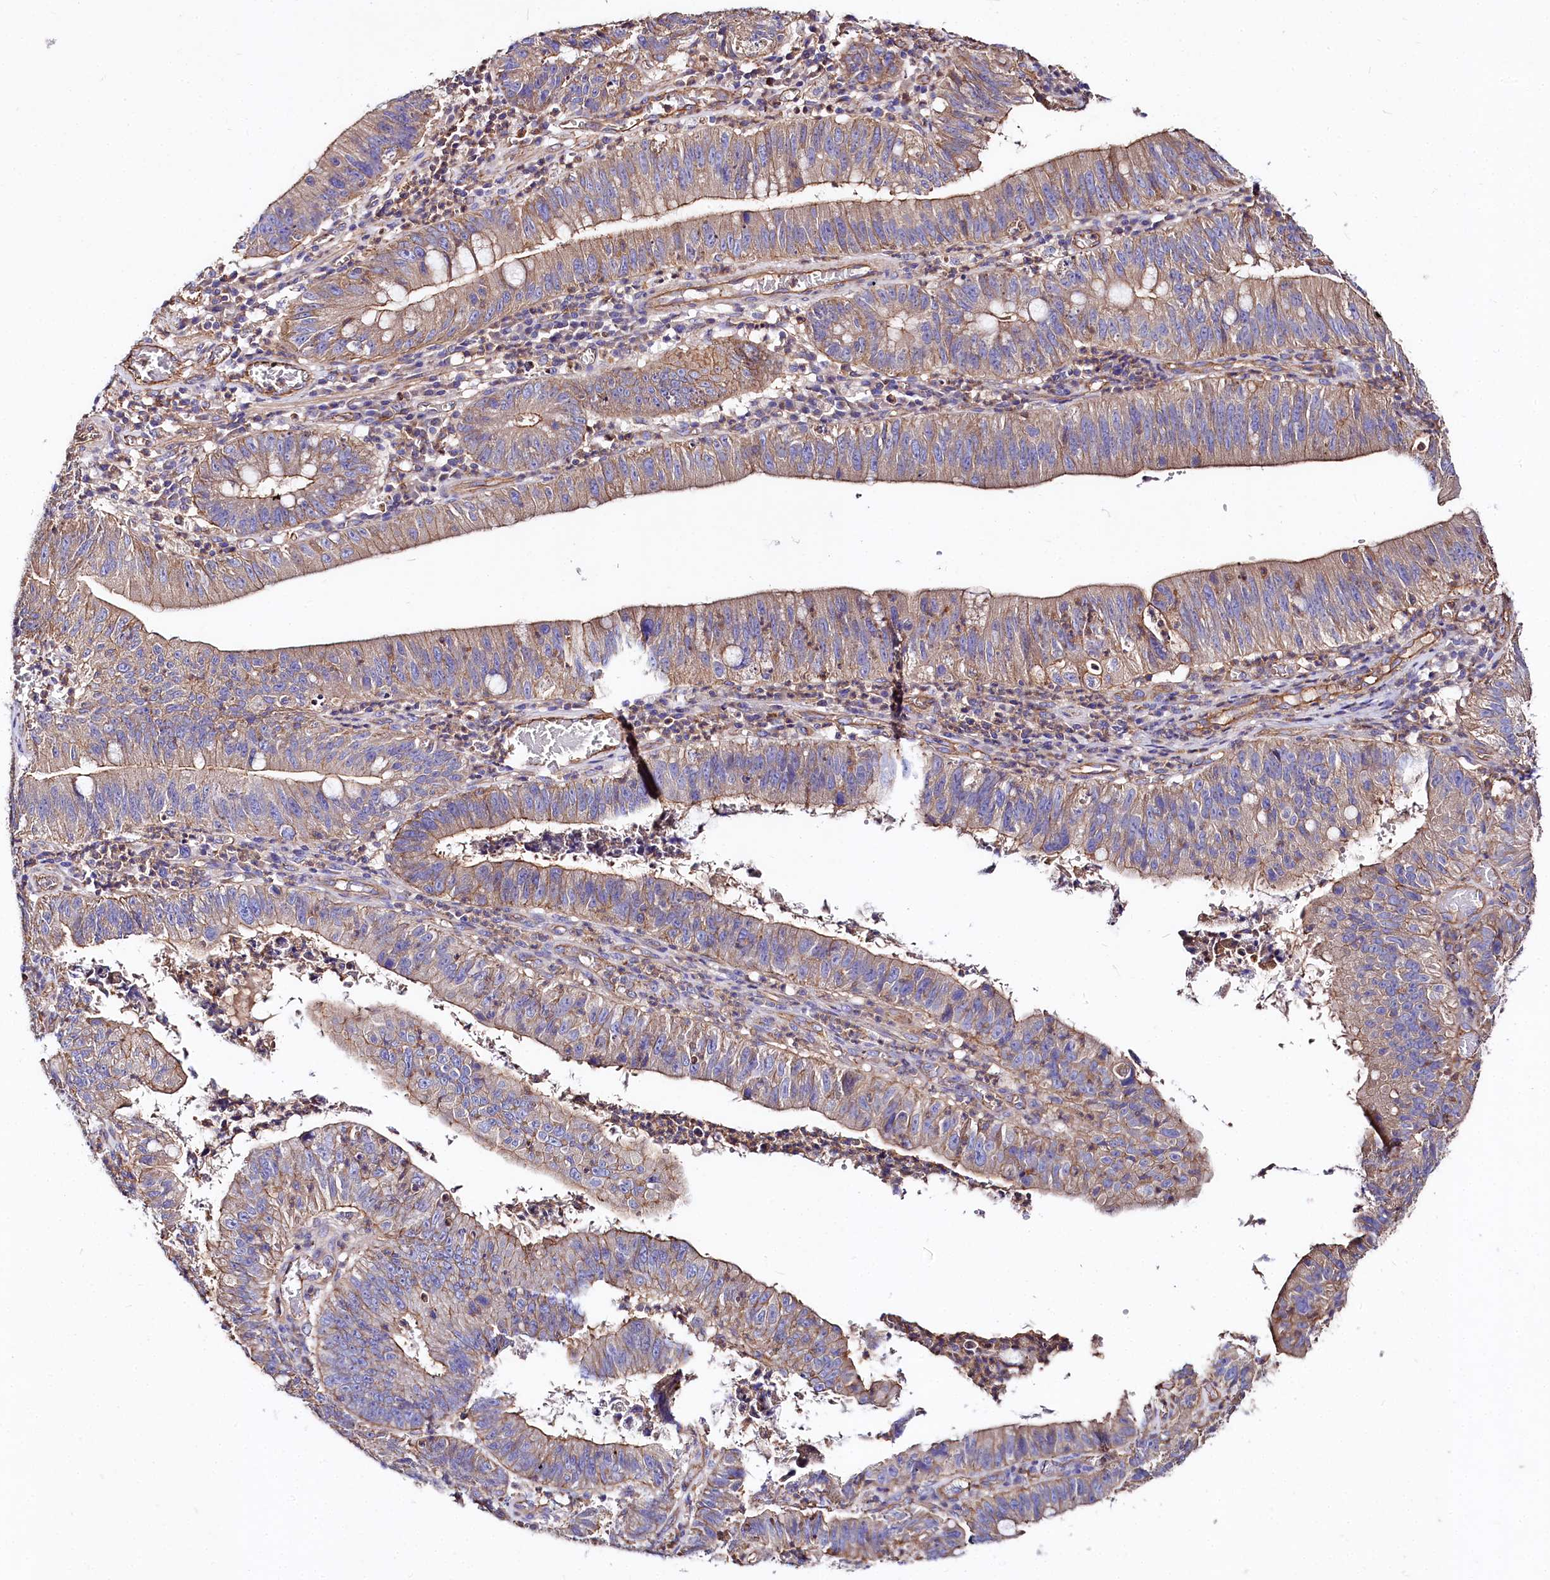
{"staining": {"intensity": "moderate", "quantity": "25%-75%", "location": "cytoplasmic/membranous"}, "tissue": "stomach cancer", "cell_type": "Tumor cells", "image_type": "cancer", "snomed": [{"axis": "morphology", "description": "Adenocarcinoma, NOS"}, {"axis": "topography", "description": "Stomach"}], "caption": "Human stomach adenocarcinoma stained for a protein (brown) exhibits moderate cytoplasmic/membranous positive staining in approximately 25%-75% of tumor cells.", "gene": "FCHSD2", "patient": {"sex": "male", "age": 59}}